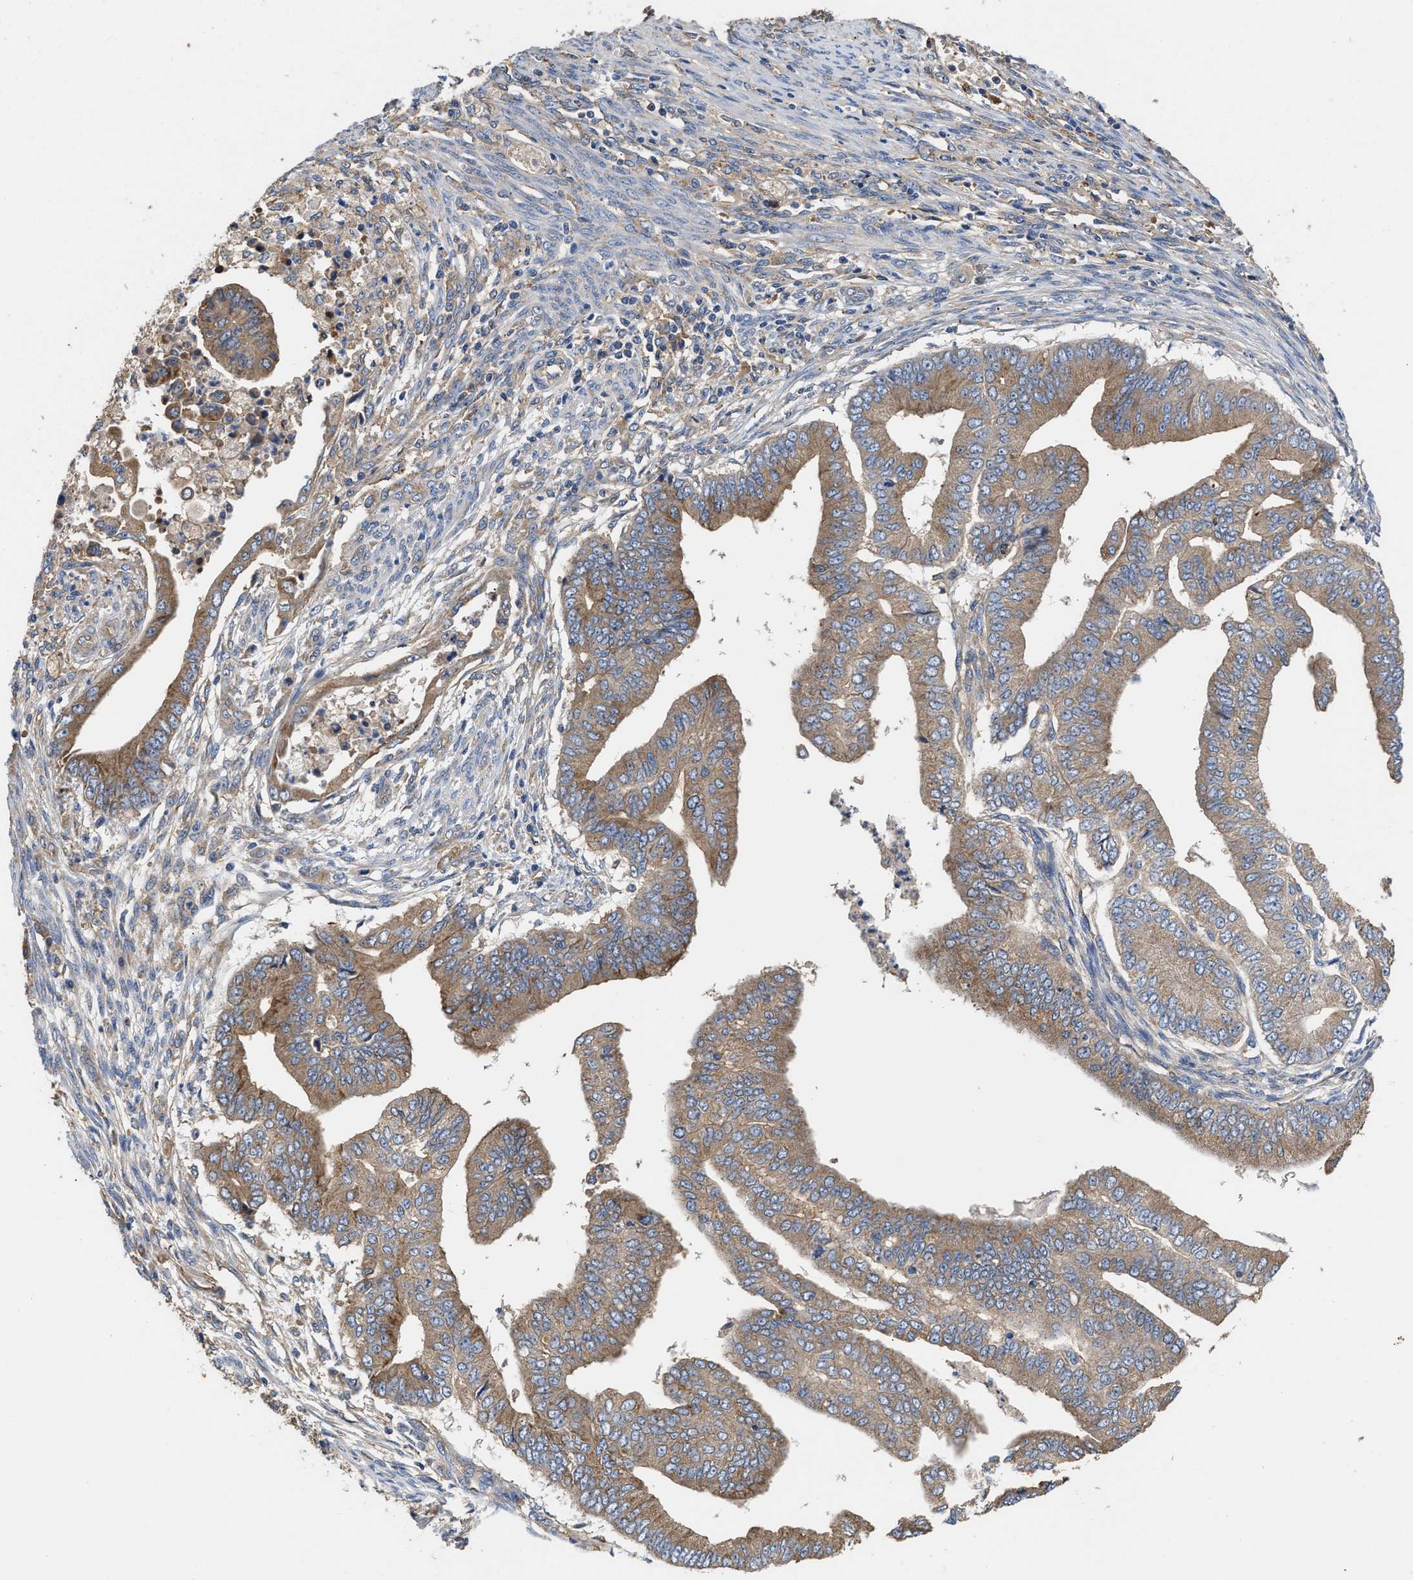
{"staining": {"intensity": "moderate", "quantity": ">75%", "location": "cytoplasmic/membranous"}, "tissue": "endometrial cancer", "cell_type": "Tumor cells", "image_type": "cancer", "snomed": [{"axis": "morphology", "description": "Polyp, NOS"}, {"axis": "morphology", "description": "Adenocarcinoma, NOS"}, {"axis": "morphology", "description": "Adenoma, NOS"}, {"axis": "topography", "description": "Endometrium"}], "caption": "Protein expression analysis of endometrial cancer shows moderate cytoplasmic/membranous expression in approximately >75% of tumor cells. The staining was performed using DAB (3,3'-diaminobenzidine), with brown indicating positive protein expression. Nuclei are stained blue with hematoxylin.", "gene": "KLB", "patient": {"sex": "female", "age": 79}}